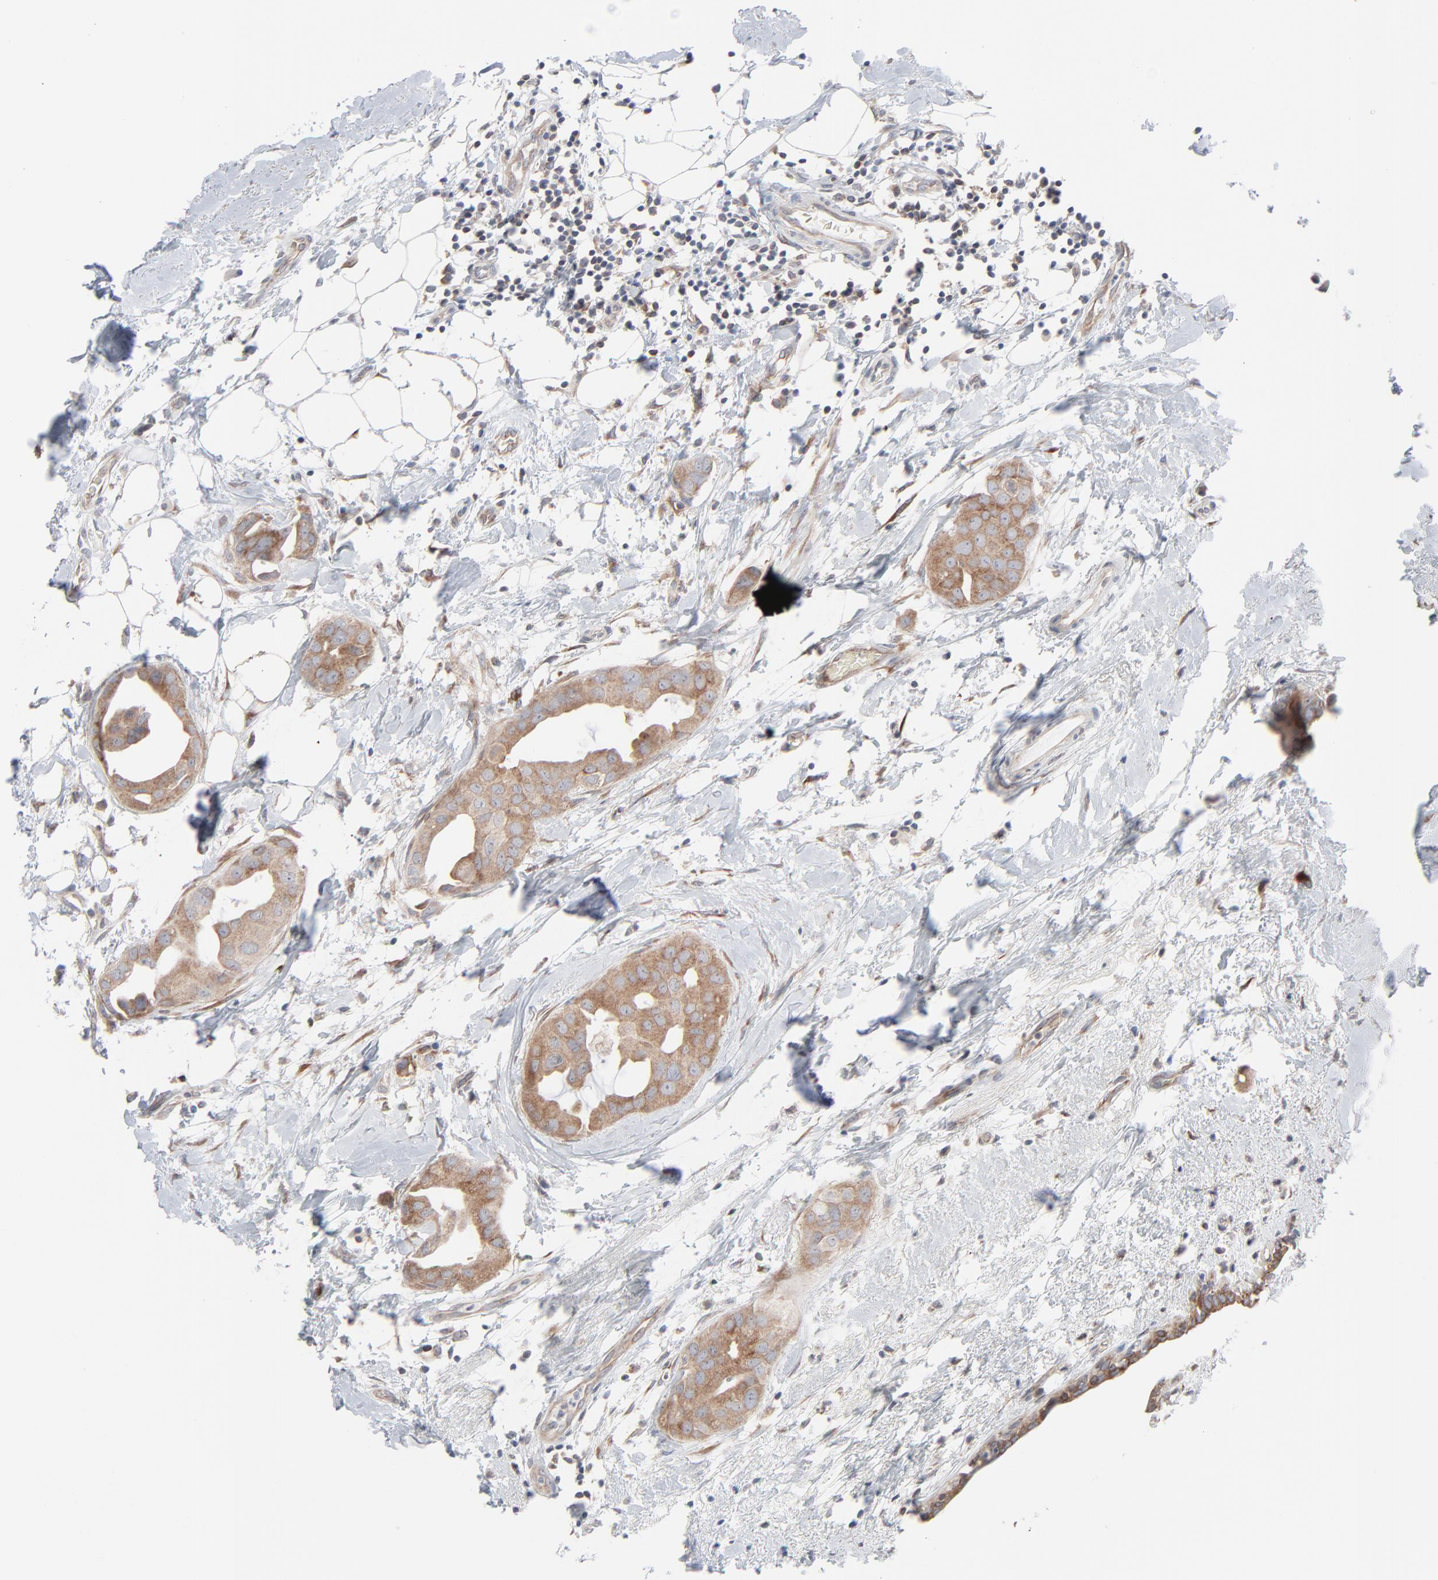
{"staining": {"intensity": "weak", "quantity": ">75%", "location": "cytoplasmic/membranous"}, "tissue": "breast cancer", "cell_type": "Tumor cells", "image_type": "cancer", "snomed": [{"axis": "morphology", "description": "Duct carcinoma"}, {"axis": "topography", "description": "Breast"}], "caption": "An IHC micrograph of tumor tissue is shown. Protein staining in brown shows weak cytoplasmic/membranous positivity in breast cancer within tumor cells.", "gene": "KDSR", "patient": {"sex": "female", "age": 40}}